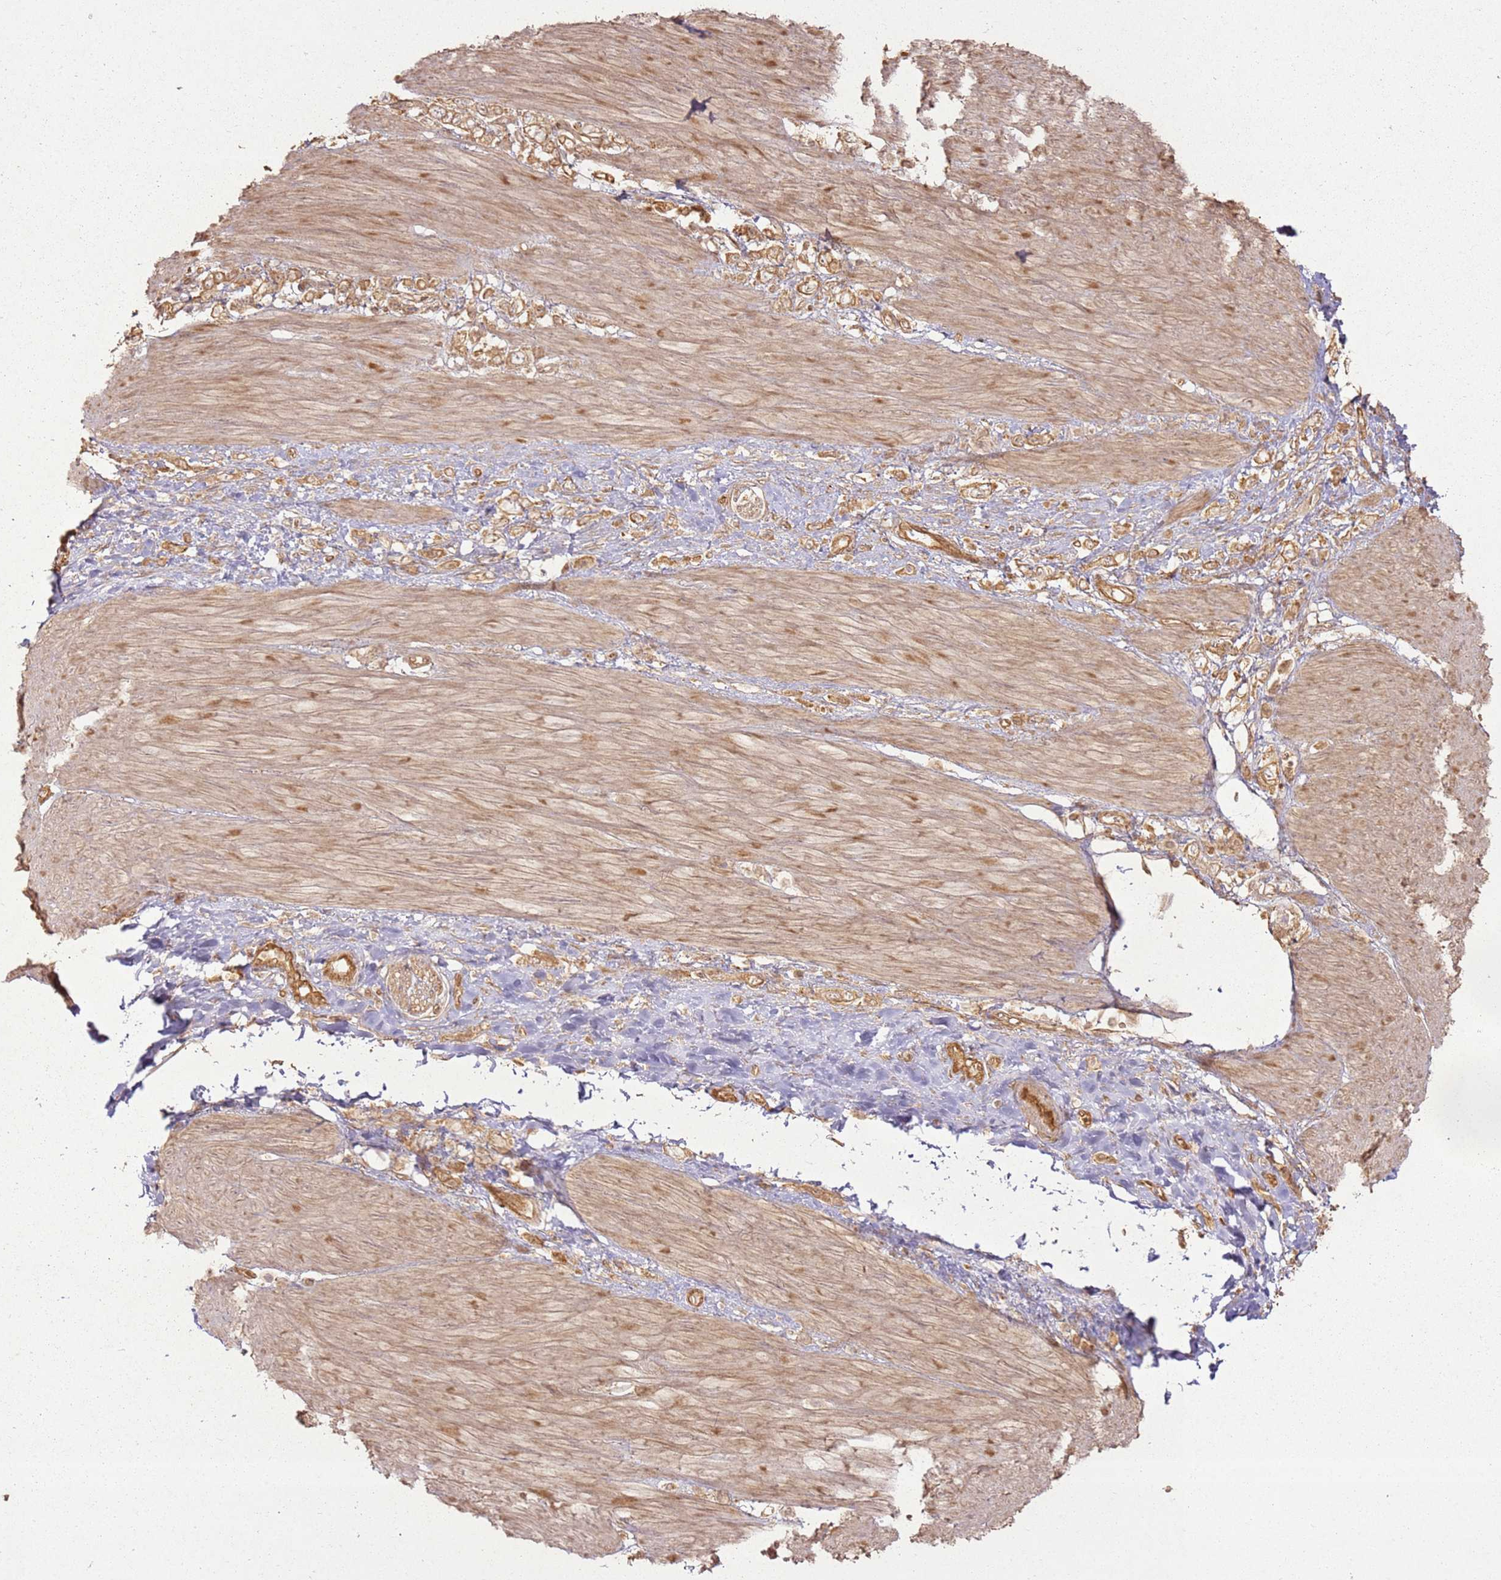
{"staining": {"intensity": "moderate", "quantity": ">75%", "location": "cytoplasmic/membranous"}, "tissue": "stomach cancer", "cell_type": "Tumor cells", "image_type": "cancer", "snomed": [{"axis": "morphology", "description": "Adenocarcinoma, NOS"}, {"axis": "topography", "description": "Stomach"}], "caption": "Protein expression analysis of stomach adenocarcinoma demonstrates moderate cytoplasmic/membranous positivity in approximately >75% of tumor cells. (DAB (3,3'-diaminobenzidine) IHC with brightfield microscopy, high magnification).", "gene": "ZNF776", "patient": {"sex": "female", "age": 65}}